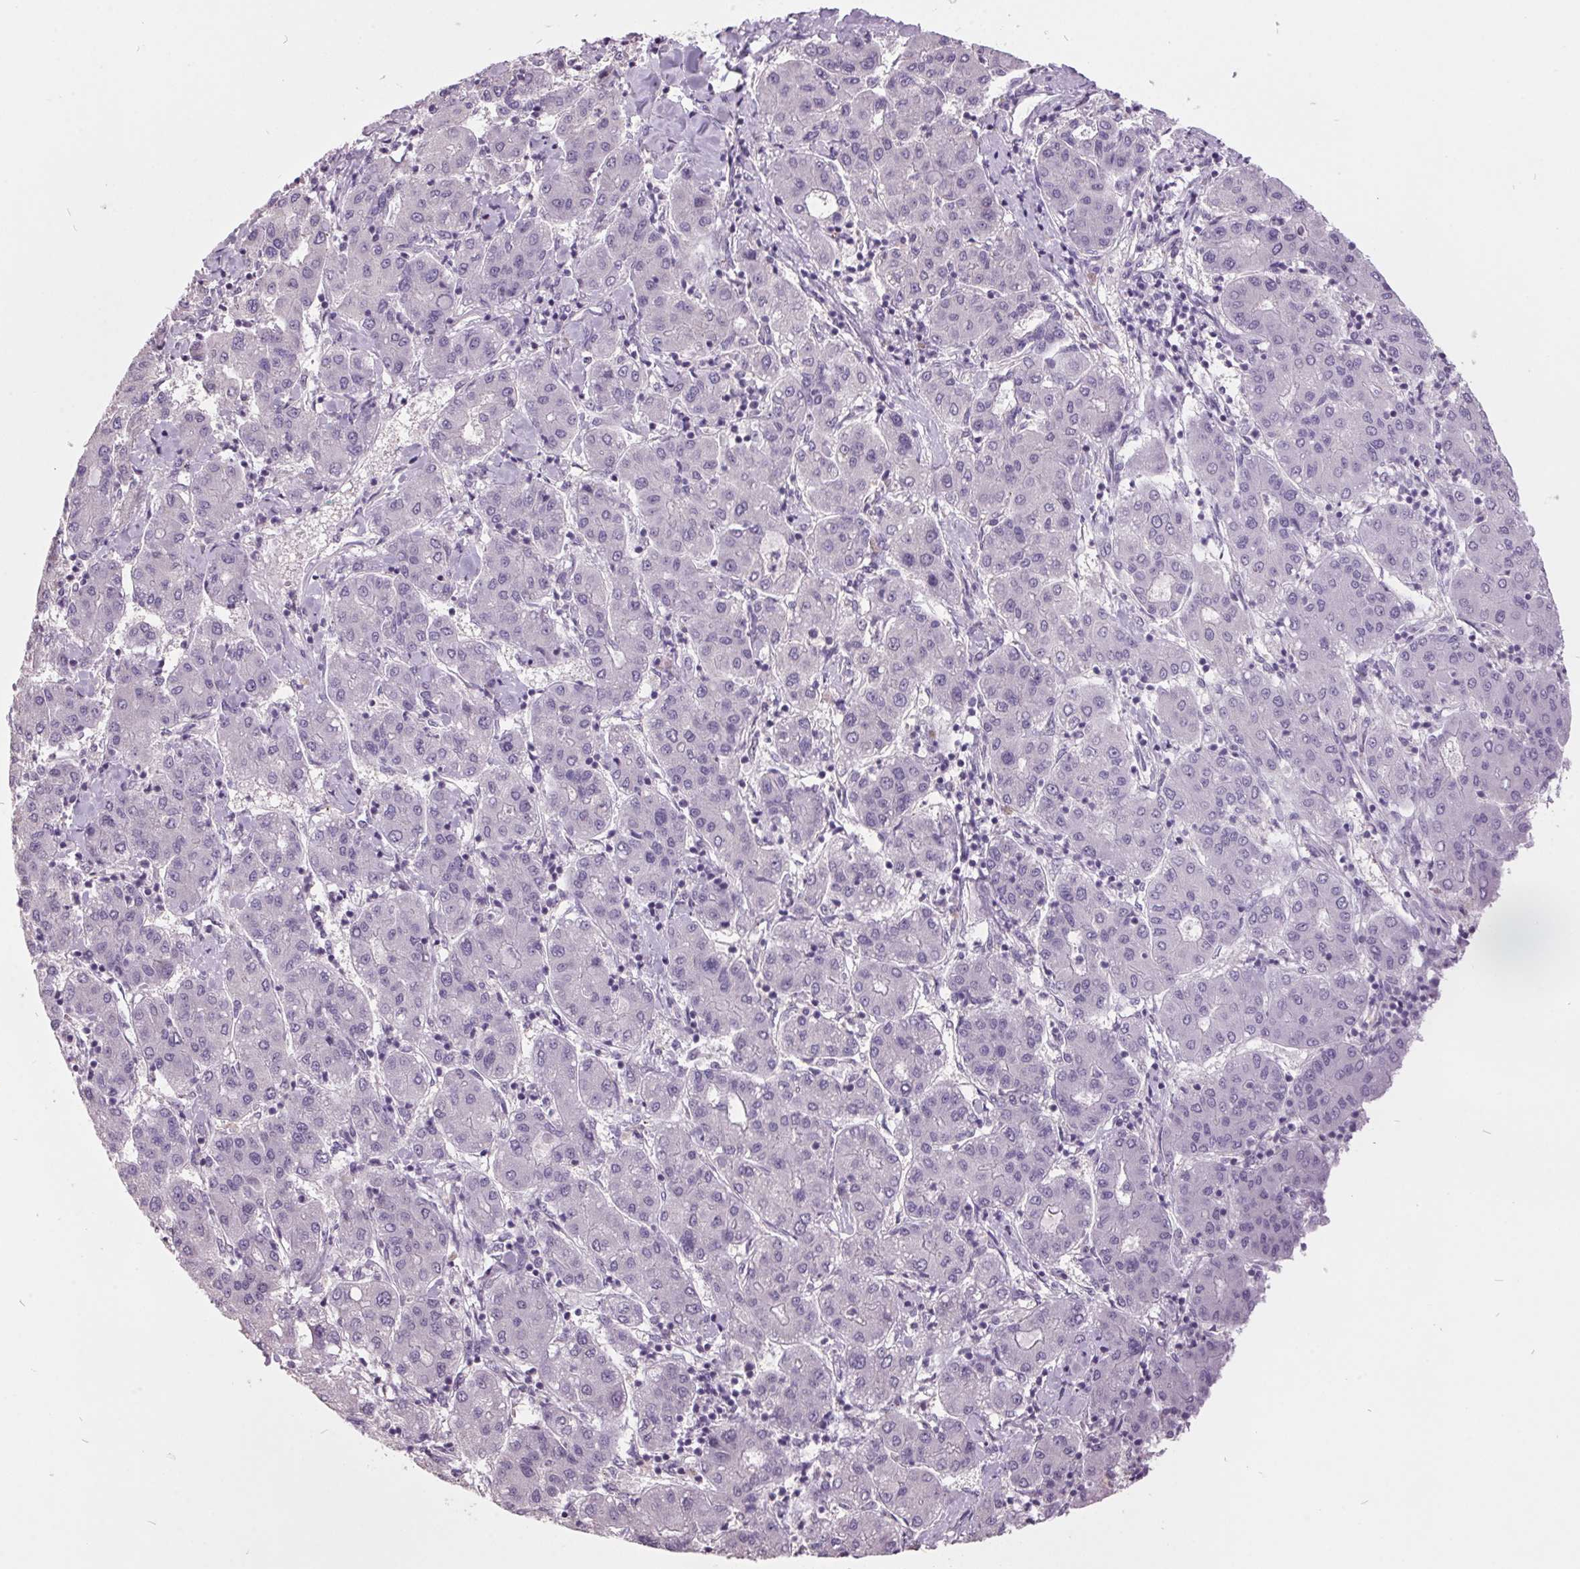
{"staining": {"intensity": "negative", "quantity": "none", "location": "none"}, "tissue": "liver cancer", "cell_type": "Tumor cells", "image_type": "cancer", "snomed": [{"axis": "morphology", "description": "Carcinoma, Hepatocellular, NOS"}, {"axis": "topography", "description": "Liver"}], "caption": "Histopathology image shows no significant protein staining in tumor cells of hepatocellular carcinoma (liver).", "gene": "C2orf16", "patient": {"sex": "male", "age": 65}}